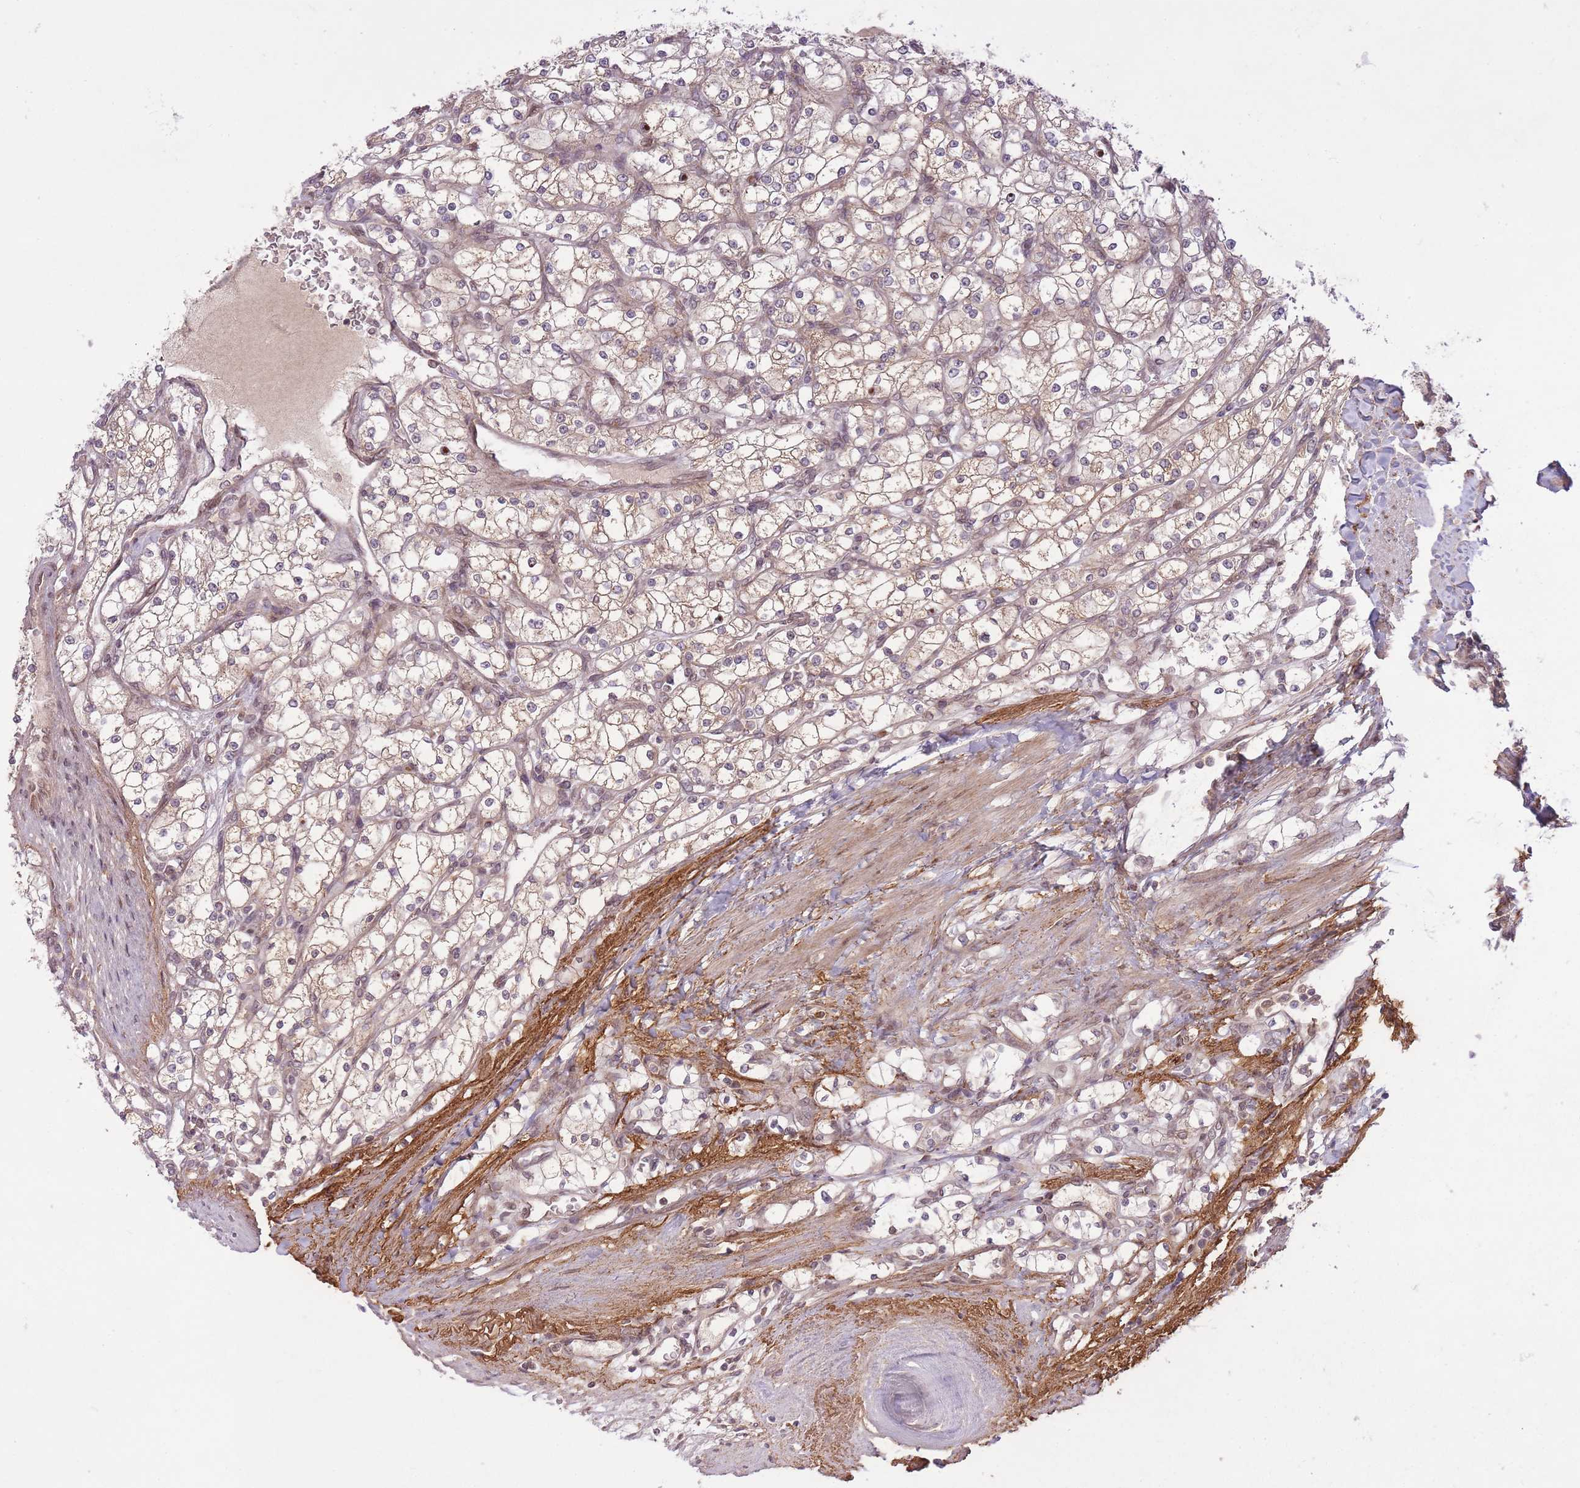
{"staining": {"intensity": "weak", "quantity": "25%-75%", "location": "cytoplasmic/membranous"}, "tissue": "renal cancer", "cell_type": "Tumor cells", "image_type": "cancer", "snomed": [{"axis": "morphology", "description": "Adenocarcinoma, NOS"}, {"axis": "topography", "description": "Kidney"}], "caption": "Human renal adenocarcinoma stained with a protein marker displays weak staining in tumor cells.", "gene": "ZNF391", "patient": {"sex": "male", "age": 80}}